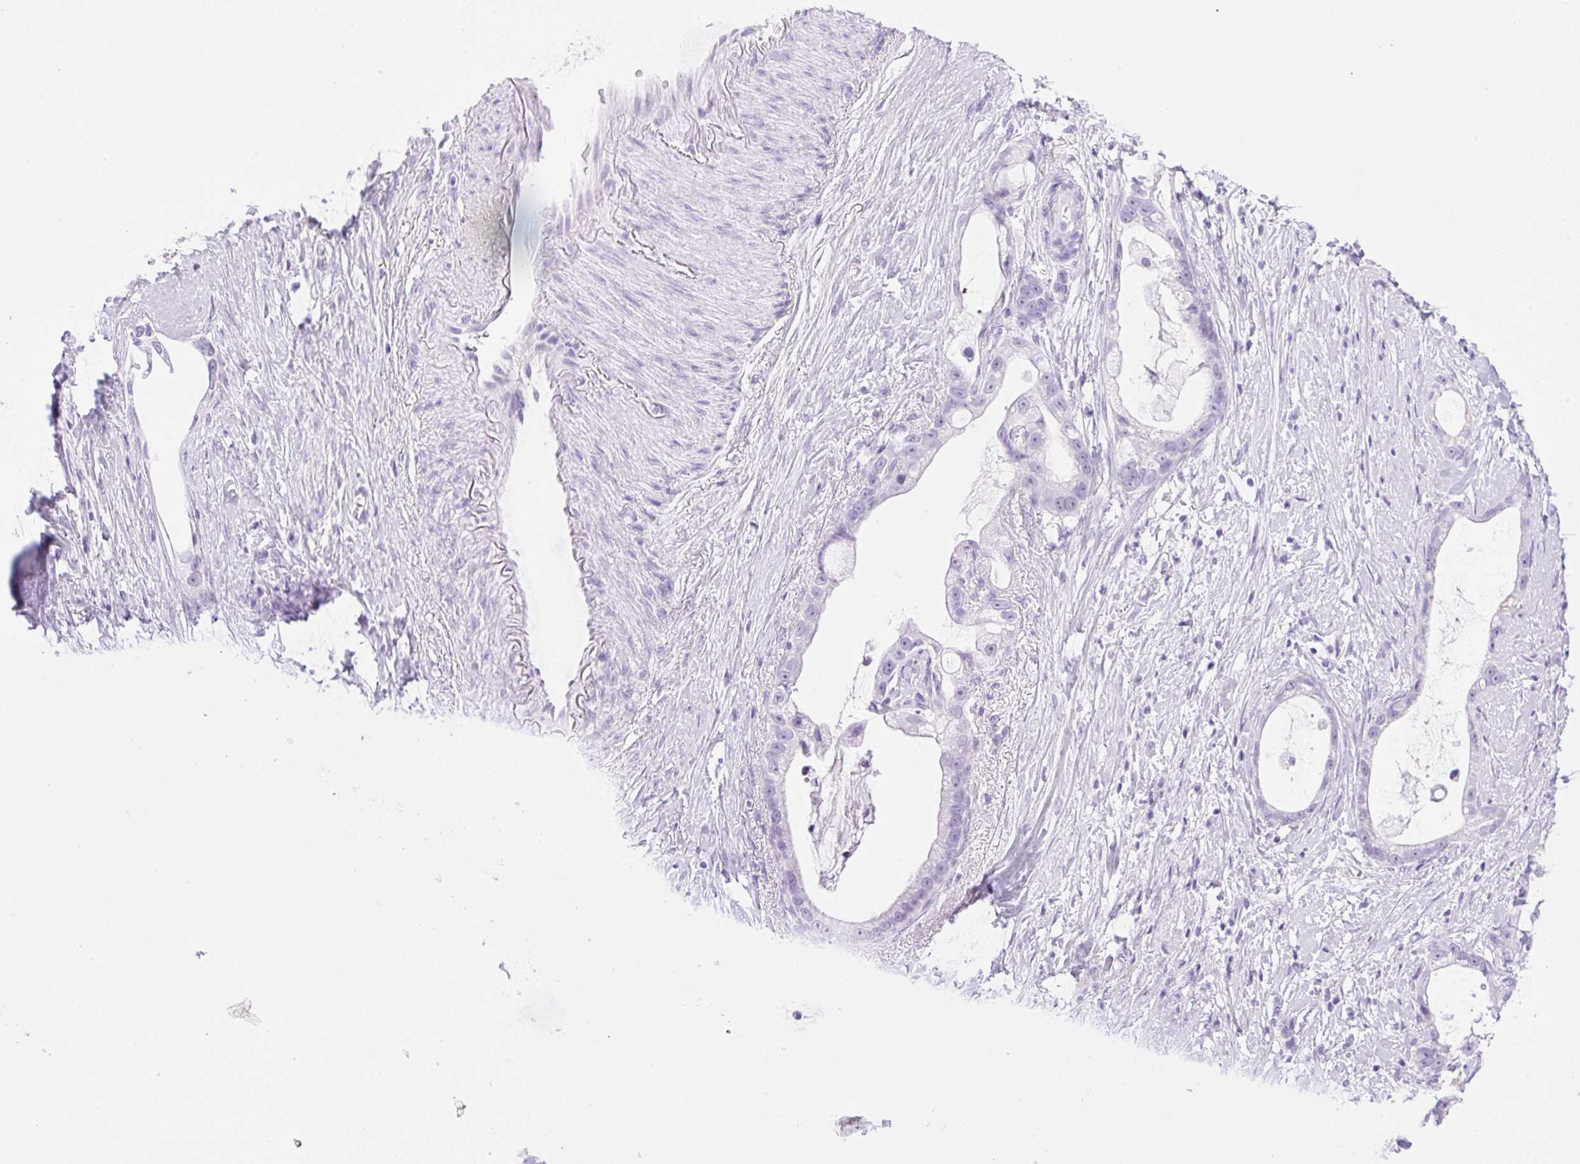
{"staining": {"intensity": "negative", "quantity": "none", "location": "none"}, "tissue": "stomach cancer", "cell_type": "Tumor cells", "image_type": "cancer", "snomed": [{"axis": "morphology", "description": "Adenocarcinoma, NOS"}, {"axis": "topography", "description": "Stomach"}], "caption": "Immunohistochemistry micrograph of neoplastic tissue: human adenocarcinoma (stomach) stained with DAB (3,3'-diaminobenzidine) exhibits no significant protein staining in tumor cells. (Stains: DAB (3,3'-diaminobenzidine) IHC with hematoxylin counter stain, Microscopy: brightfield microscopy at high magnification).", "gene": "SPRR4", "patient": {"sex": "male", "age": 55}}